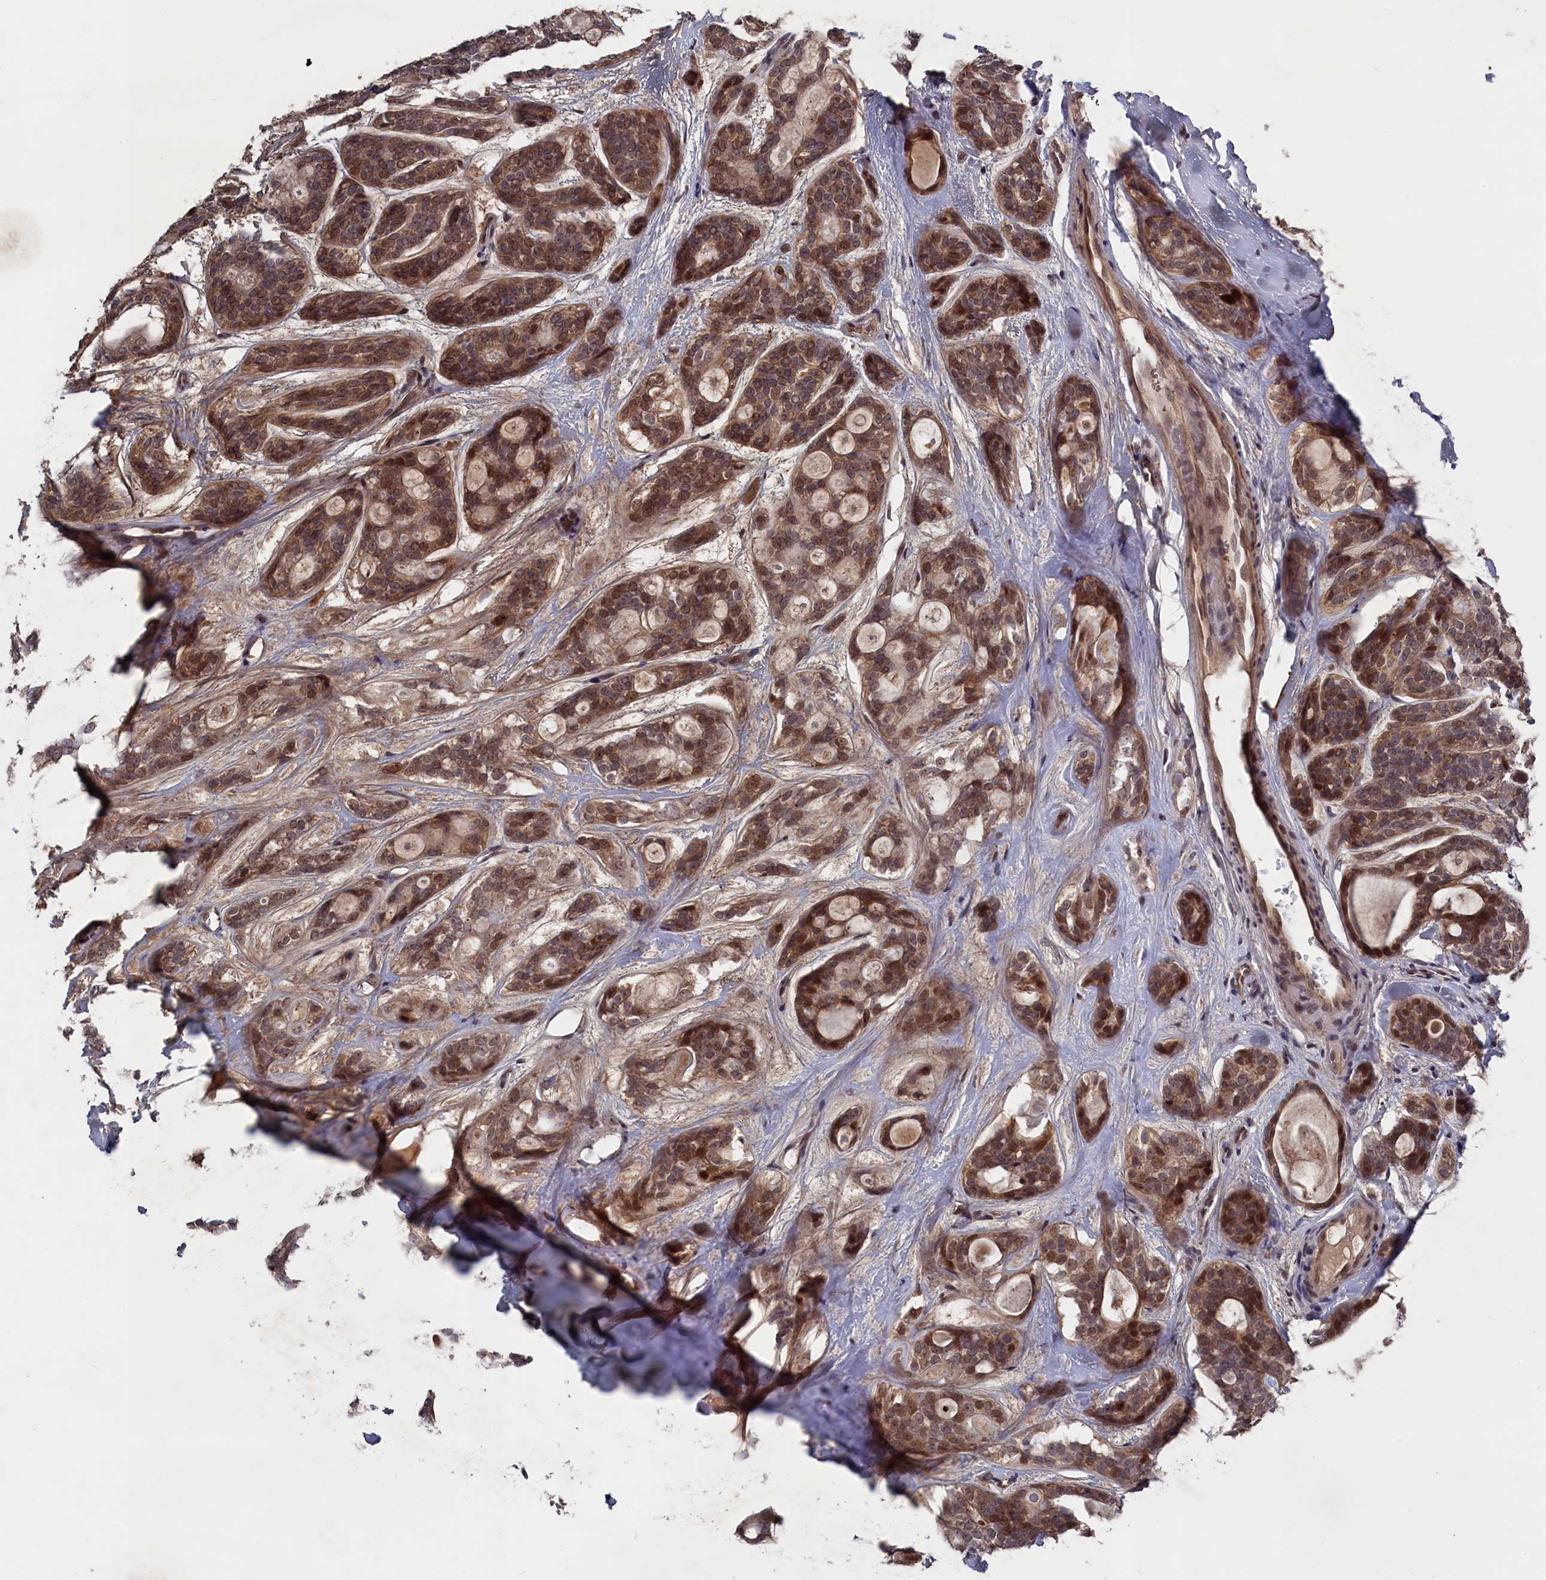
{"staining": {"intensity": "moderate", "quantity": ">75%", "location": "cytoplasmic/membranous,nuclear"}, "tissue": "head and neck cancer", "cell_type": "Tumor cells", "image_type": "cancer", "snomed": [{"axis": "morphology", "description": "Adenocarcinoma, NOS"}, {"axis": "topography", "description": "Head-Neck"}], "caption": "Head and neck cancer stained with a brown dye shows moderate cytoplasmic/membranous and nuclear positive staining in approximately >75% of tumor cells.", "gene": "TMC5", "patient": {"sex": "male", "age": 66}}